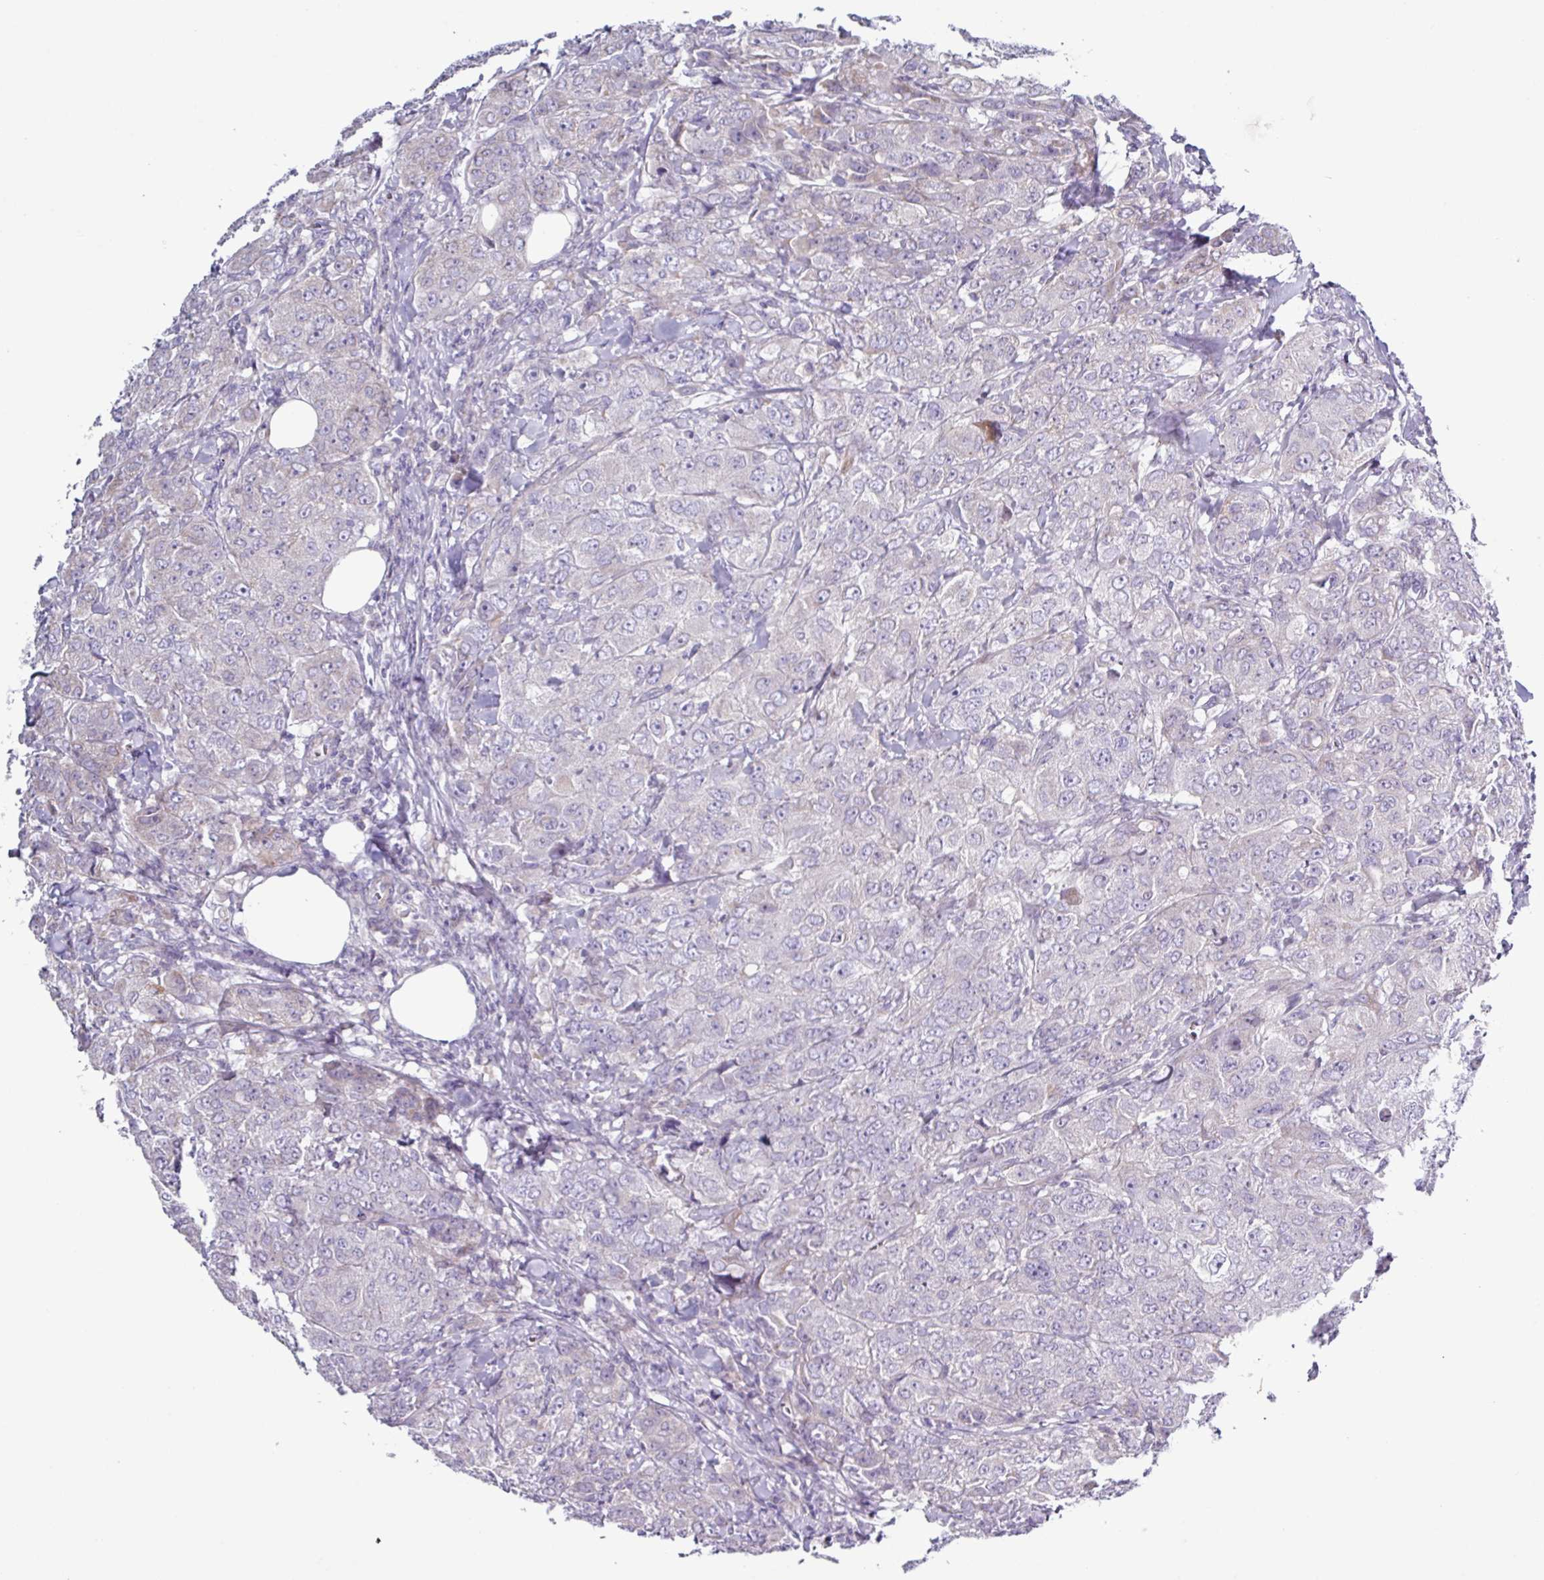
{"staining": {"intensity": "negative", "quantity": "none", "location": "none"}, "tissue": "breast cancer", "cell_type": "Tumor cells", "image_type": "cancer", "snomed": [{"axis": "morphology", "description": "Duct carcinoma"}, {"axis": "topography", "description": "Breast"}], "caption": "Protein analysis of breast infiltrating ductal carcinoma demonstrates no significant staining in tumor cells.", "gene": "RGS16", "patient": {"sex": "female", "age": 43}}